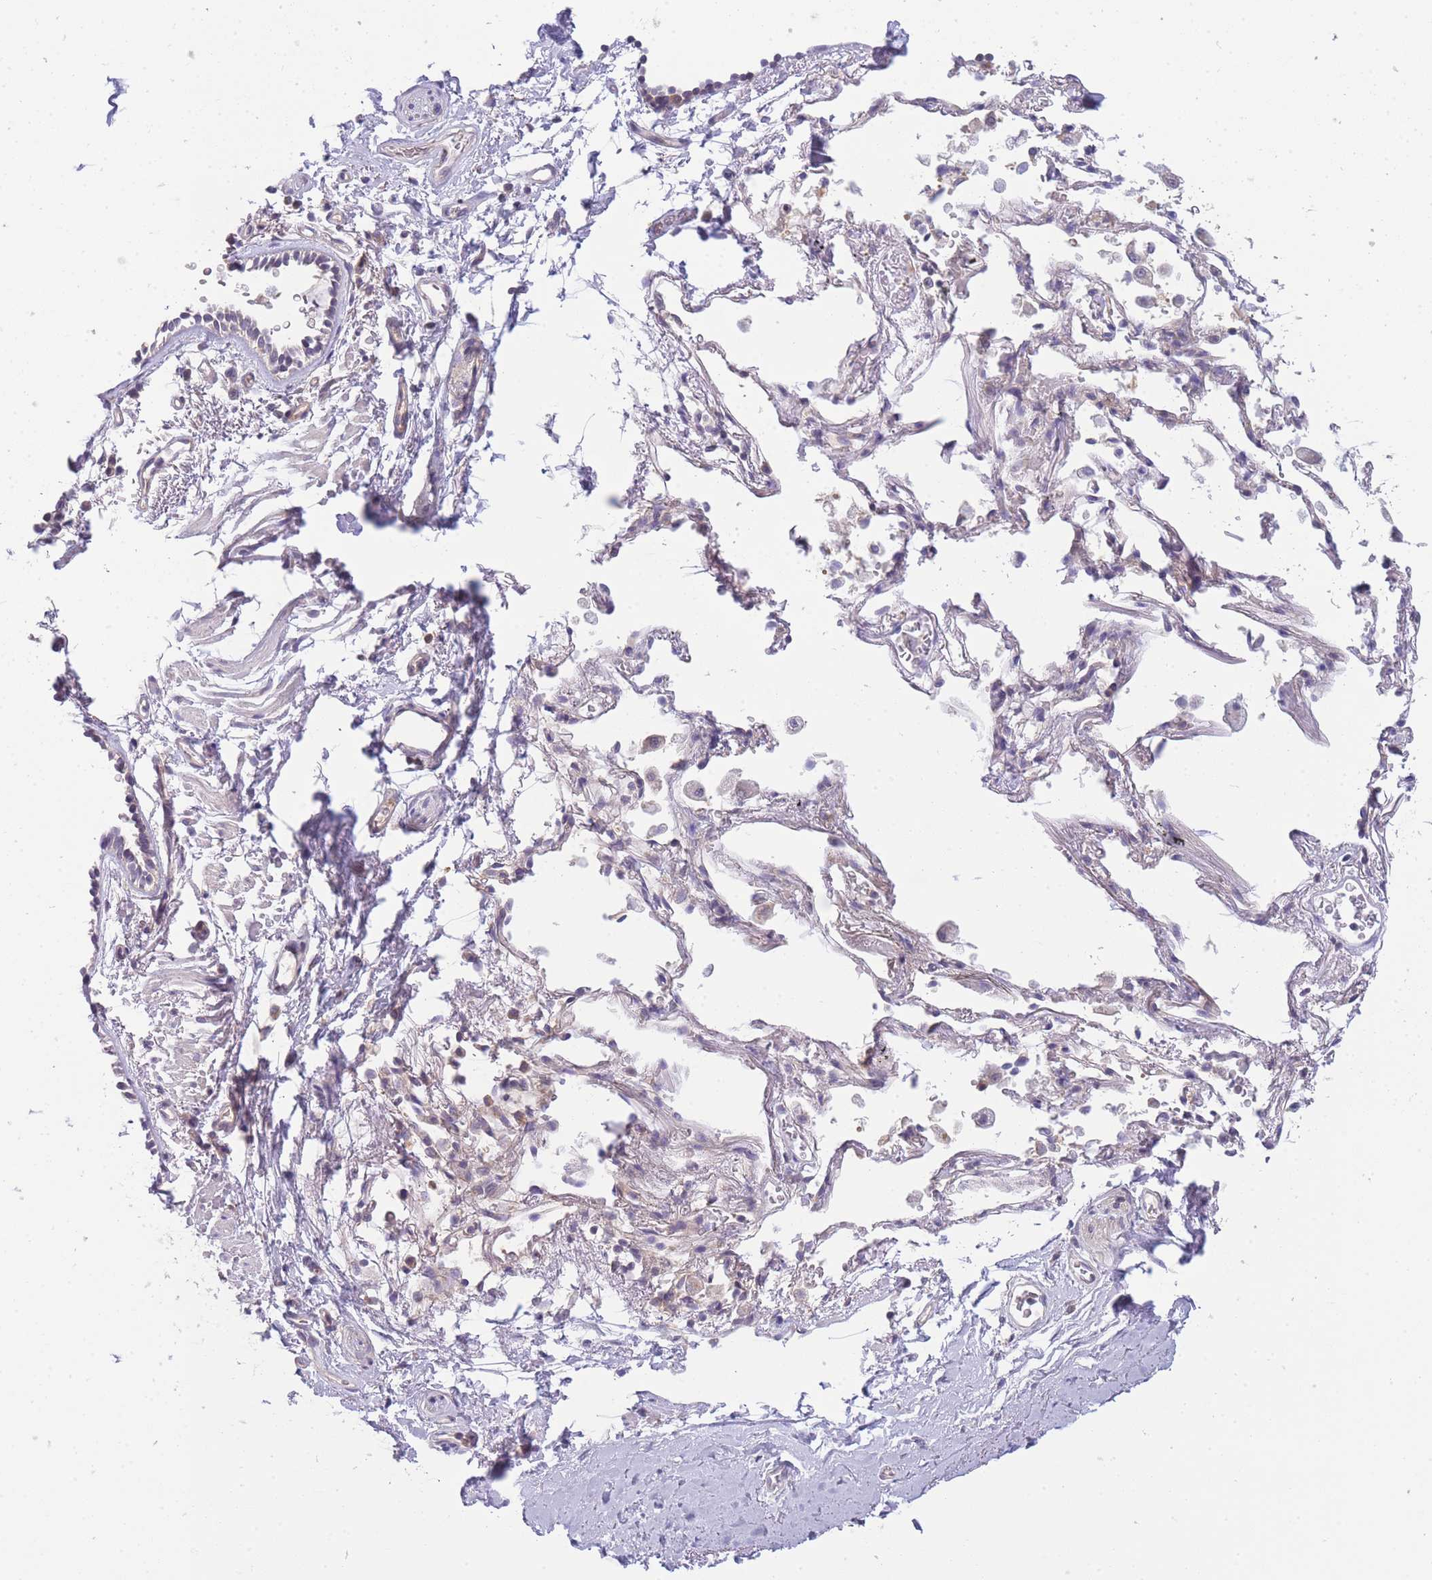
{"staining": {"intensity": "negative", "quantity": "none", "location": "none"}, "tissue": "adipose tissue", "cell_type": "Adipocytes", "image_type": "normal", "snomed": [{"axis": "morphology", "description": "Normal tissue, NOS"}, {"axis": "topography", "description": "Cartilage tissue"}], "caption": "Protein analysis of benign adipose tissue shows no significant expression in adipocytes.", "gene": "PFDN6", "patient": {"sex": "male", "age": 73}}